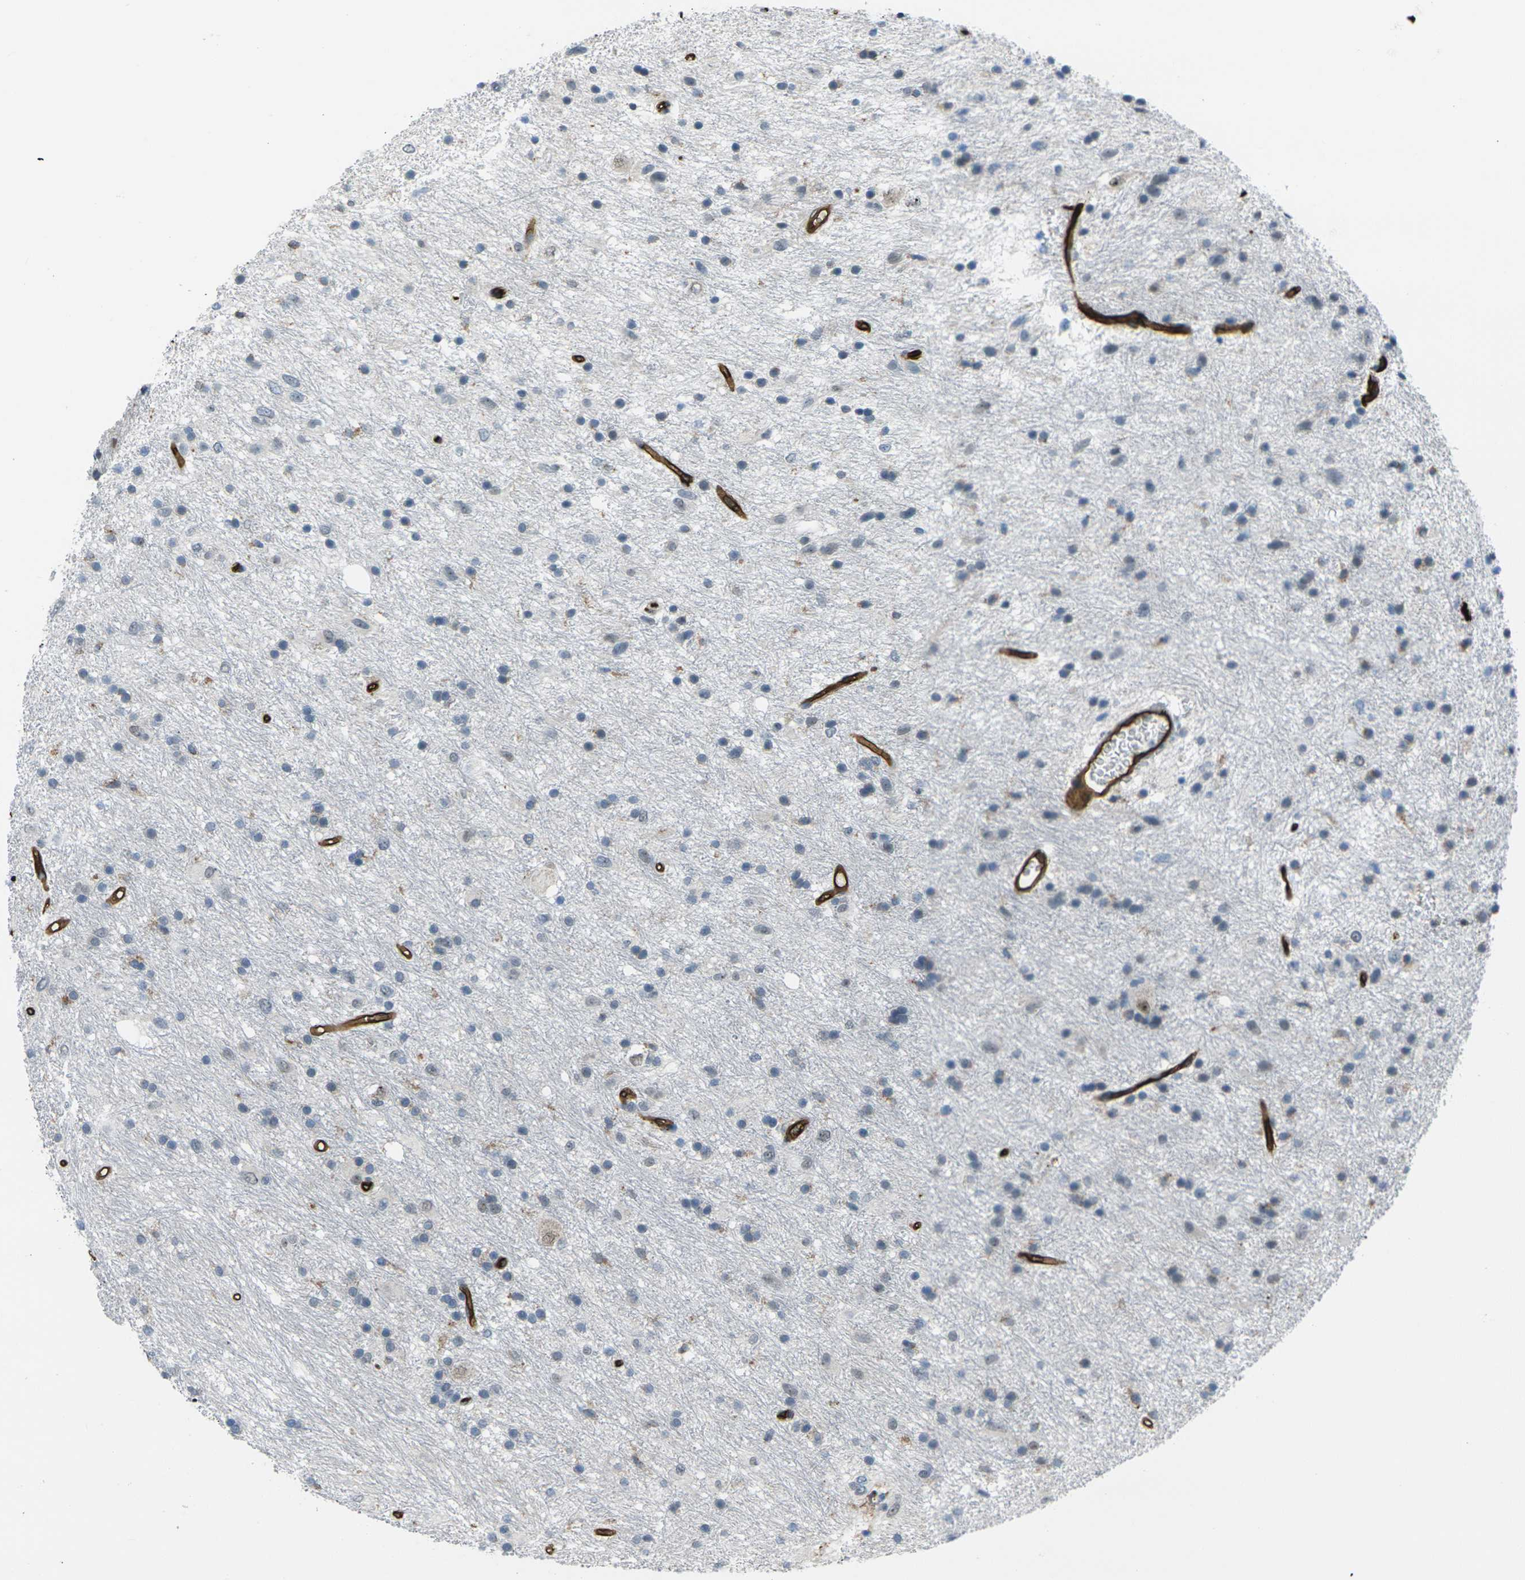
{"staining": {"intensity": "negative", "quantity": "none", "location": "none"}, "tissue": "glioma", "cell_type": "Tumor cells", "image_type": "cancer", "snomed": [{"axis": "morphology", "description": "Glioma, malignant, Low grade"}, {"axis": "topography", "description": "Brain"}], "caption": "DAB immunohistochemical staining of human malignant glioma (low-grade) reveals no significant expression in tumor cells.", "gene": "HSPA12B", "patient": {"sex": "male", "age": 77}}